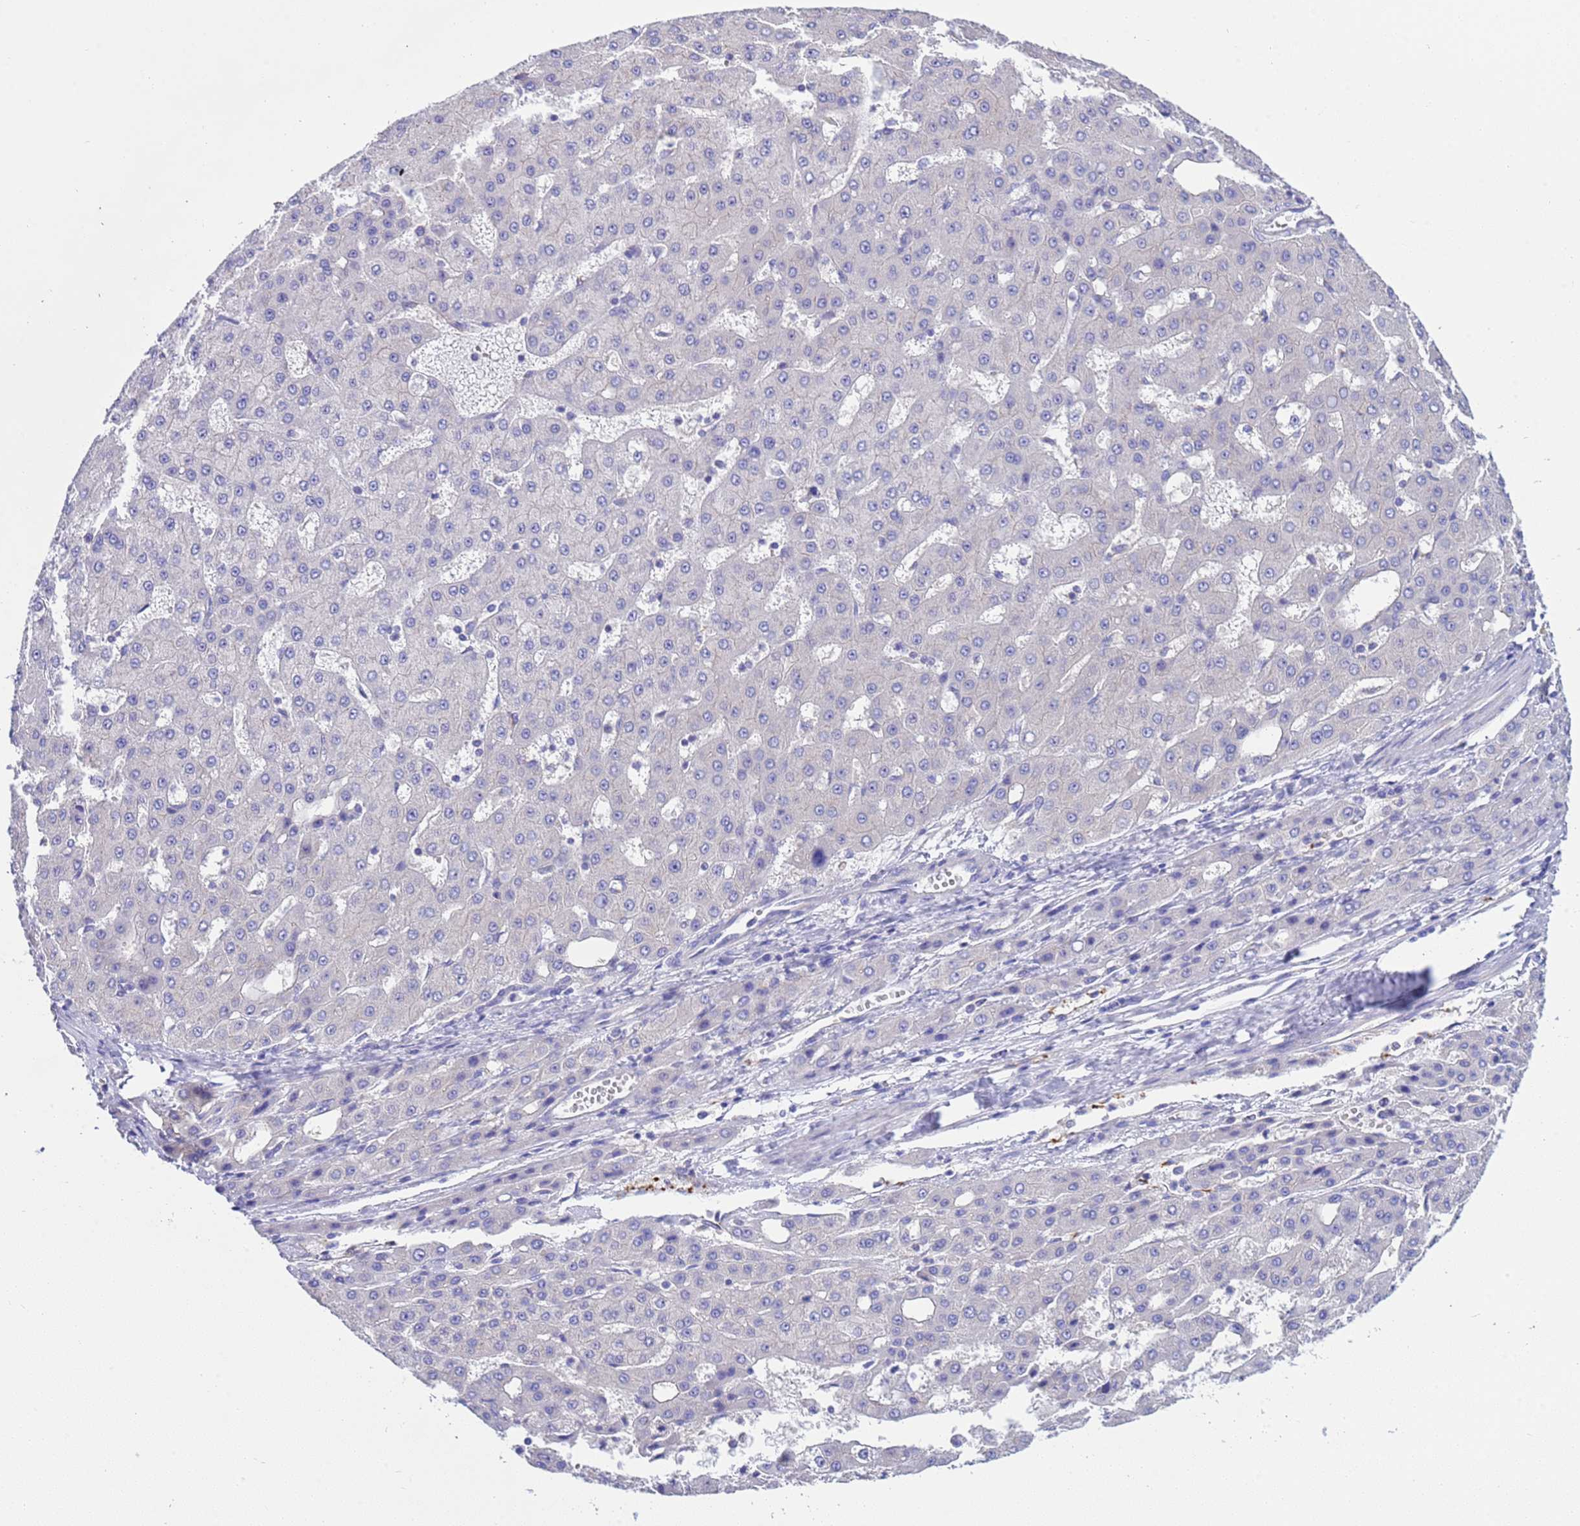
{"staining": {"intensity": "negative", "quantity": "none", "location": "none"}, "tissue": "liver cancer", "cell_type": "Tumor cells", "image_type": "cancer", "snomed": [{"axis": "morphology", "description": "Carcinoma, Hepatocellular, NOS"}, {"axis": "topography", "description": "Liver"}], "caption": "Immunohistochemical staining of human hepatocellular carcinoma (liver) demonstrates no significant staining in tumor cells.", "gene": "ANAPC1", "patient": {"sex": "male", "age": 47}}